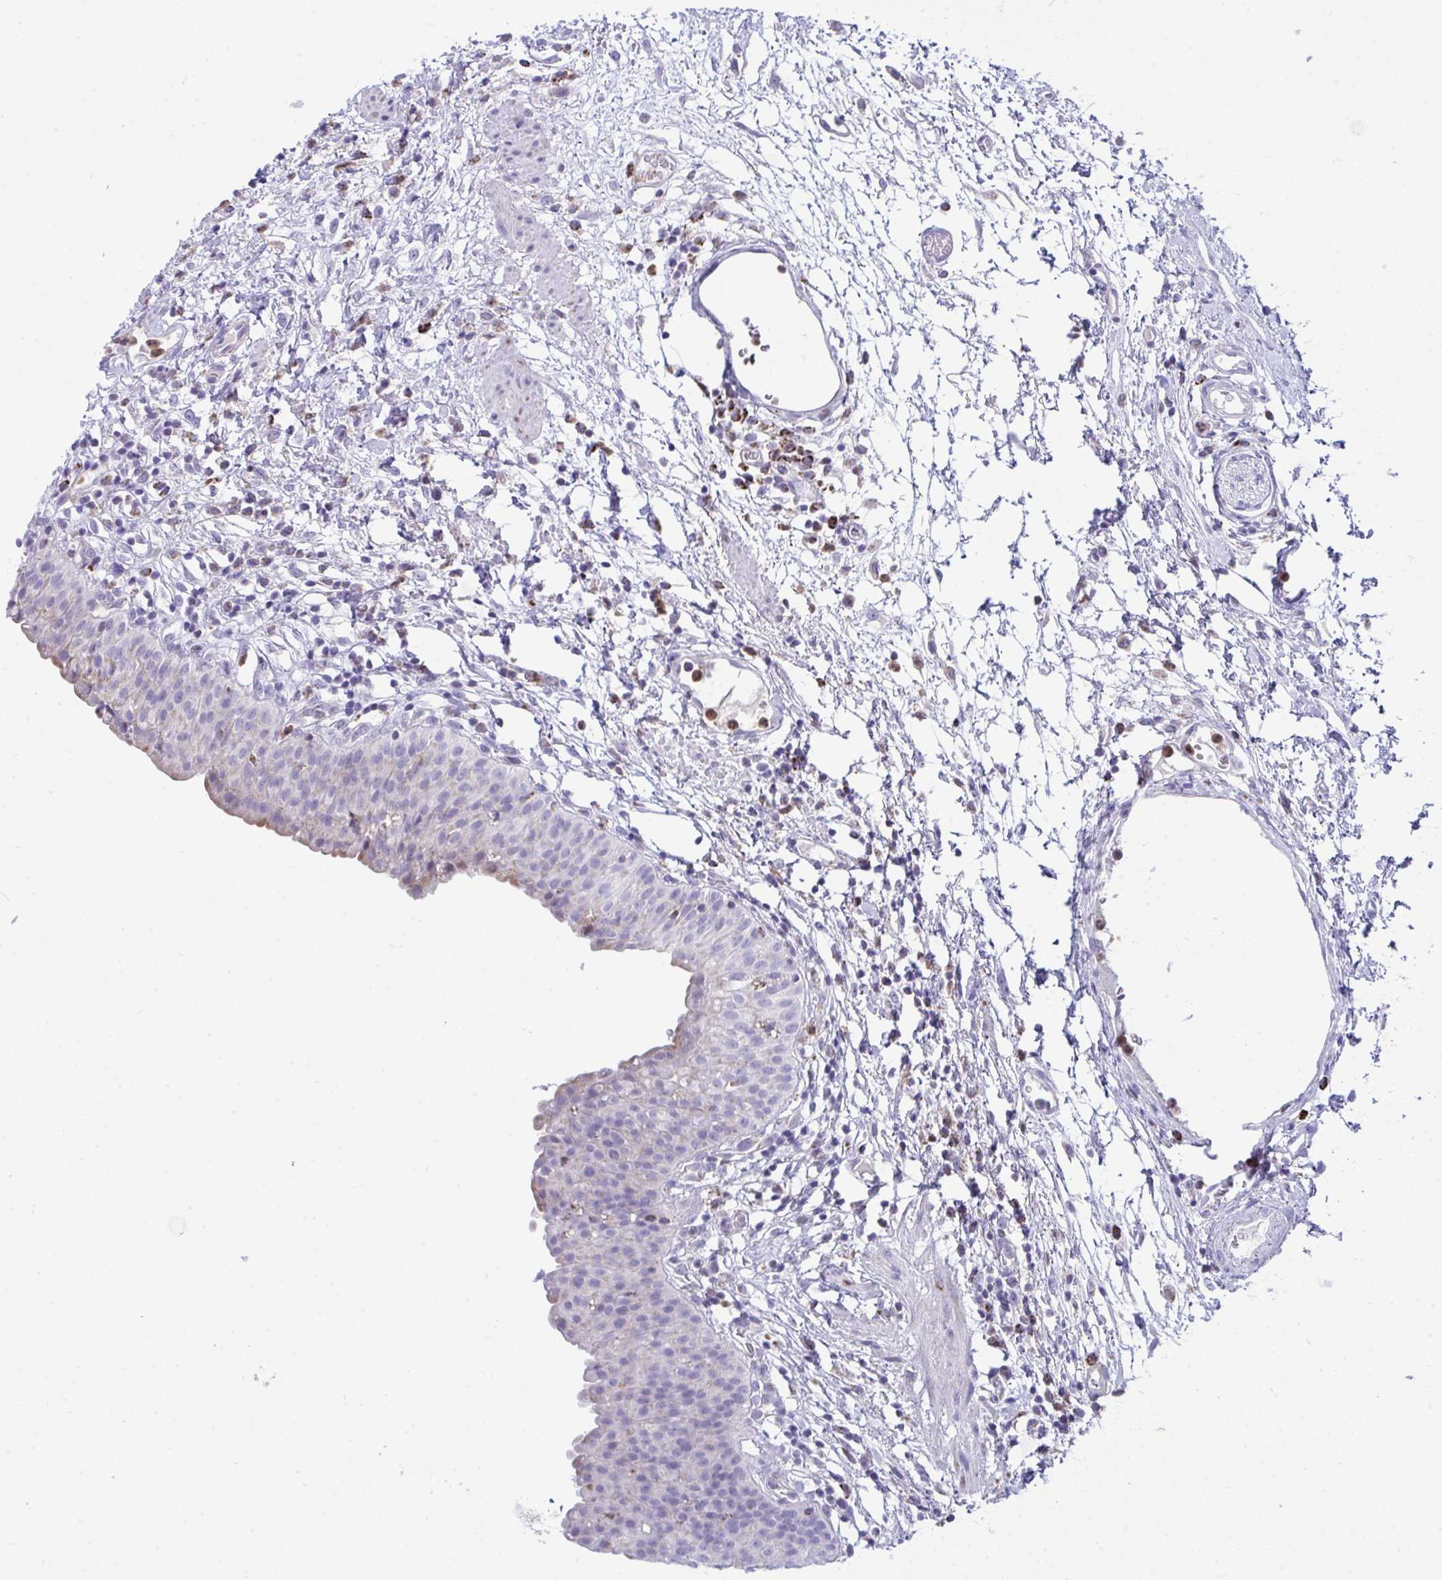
{"staining": {"intensity": "moderate", "quantity": "25%-75%", "location": "cytoplasmic/membranous"}, "tissue": "urinary bladder", "cell_type": "Urothelial cells", "image_type": "normal", "snomed": [{"axis": "morphology", "description": "Normal tissue, NOS"}, {"axis": "morphology", "description": "Inflammation, NOS"}, {"axis": "topography", "description": "Urinary bladder"}], "caption": "Protein expression analysis of normal human urinary bladder reveals moderate cytoplasmic/membranous staining in about 25%-75% of urothelial cells.", "gene": "PLA2G12B", "patient": {"sex": "male", "age": 57}}